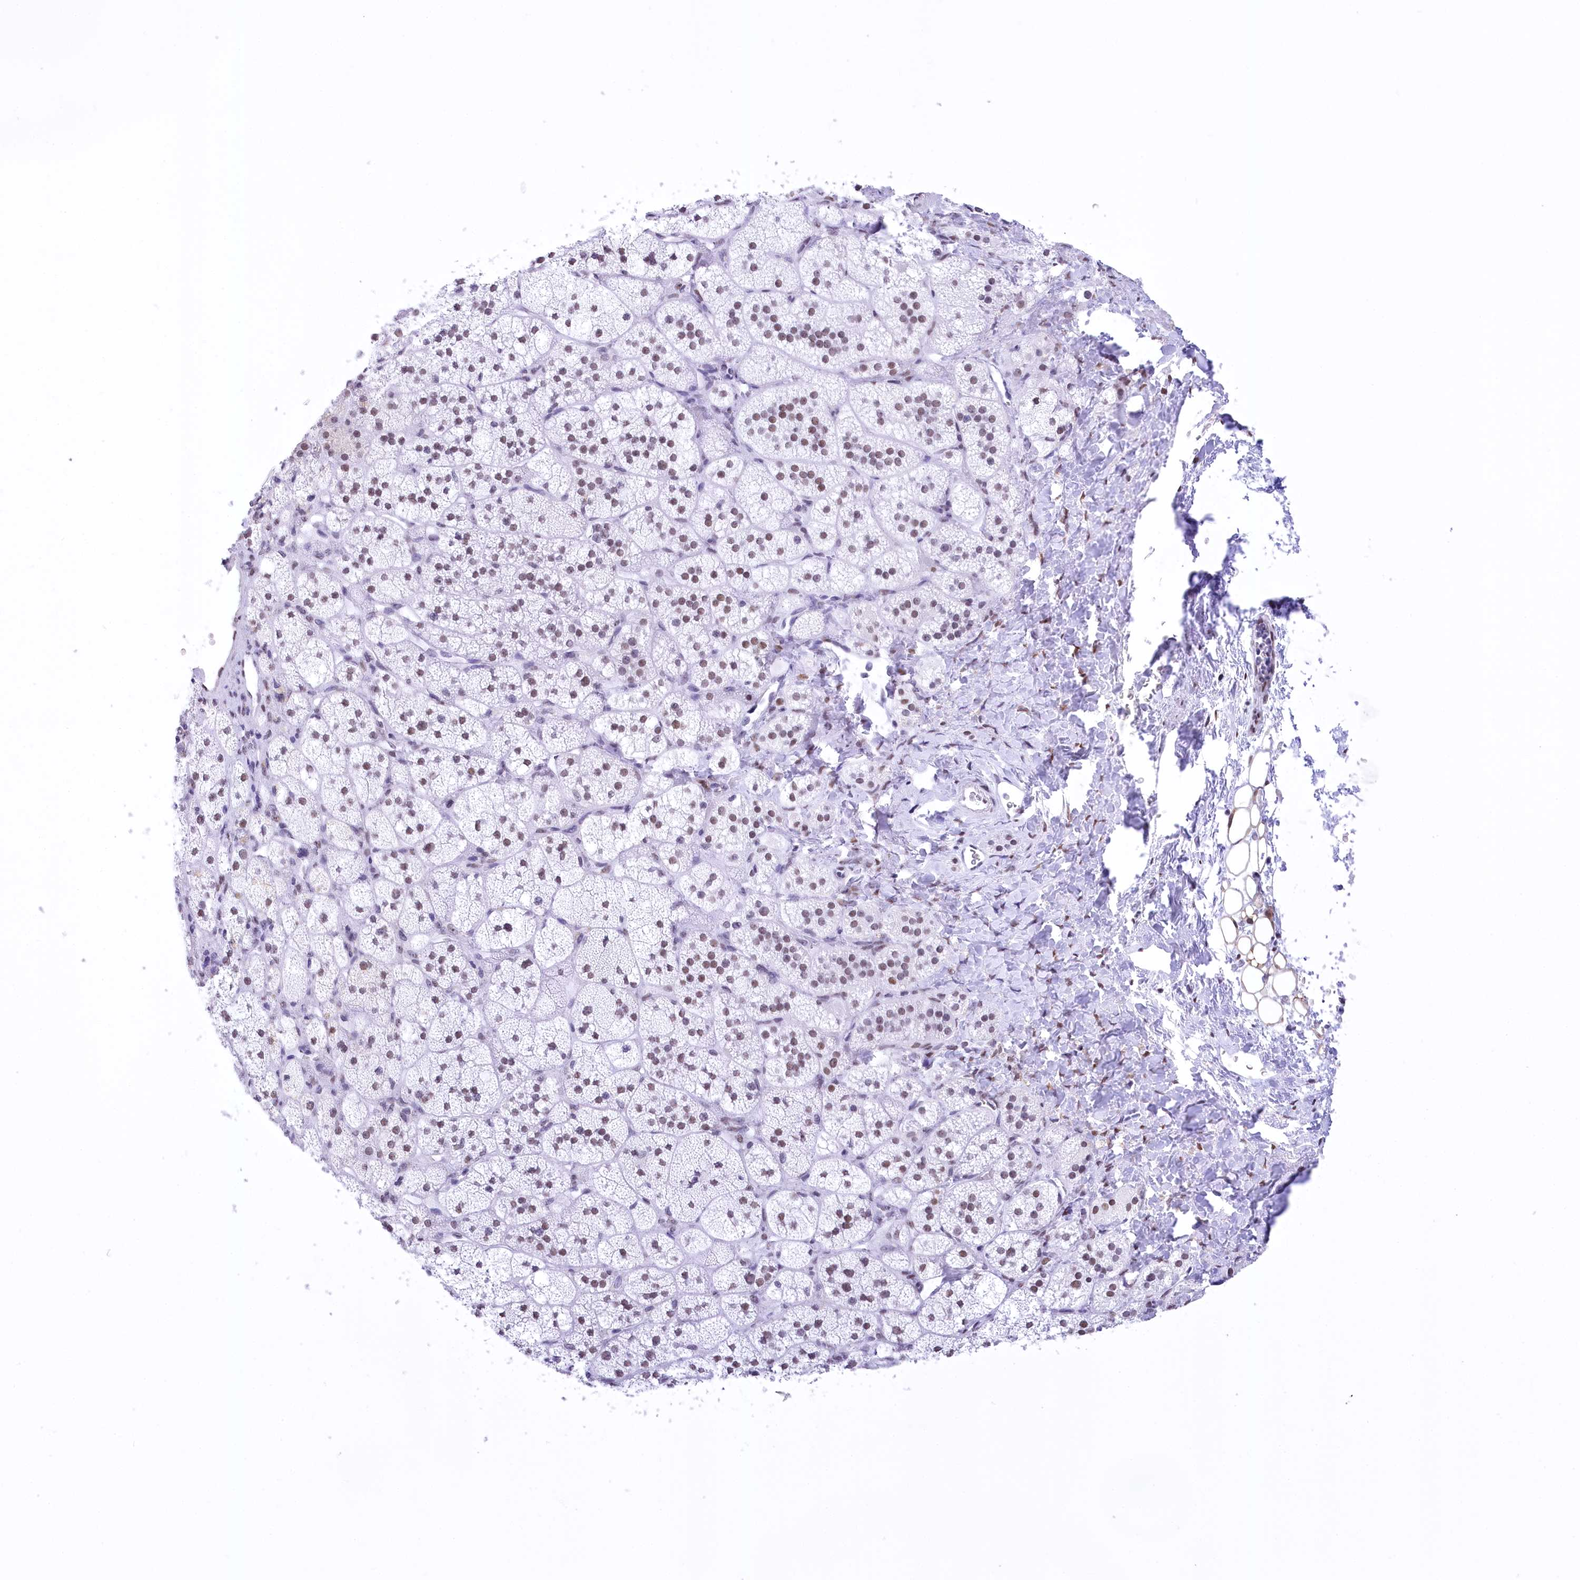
{"staining": {"intensity": "moderate", "quantity": ">75%", "location": "nuclear"}, "tissue": "adrenal gland", "cell_type": "Glandular cells", "image_type": "normal", "snomed": [{"axis": "morphology", "description": "Normal tissue, NOS"}, {"axis": "topography", "description": "Adrenal gland"}], "caption": "IHC (DAB) staining of benign adrenal gland exhibits moderate nuclear protein positivity in about >75% of glandular cells.", "gene": "HNRNPA0", "patient": {"sex": "male", "age": 61}}